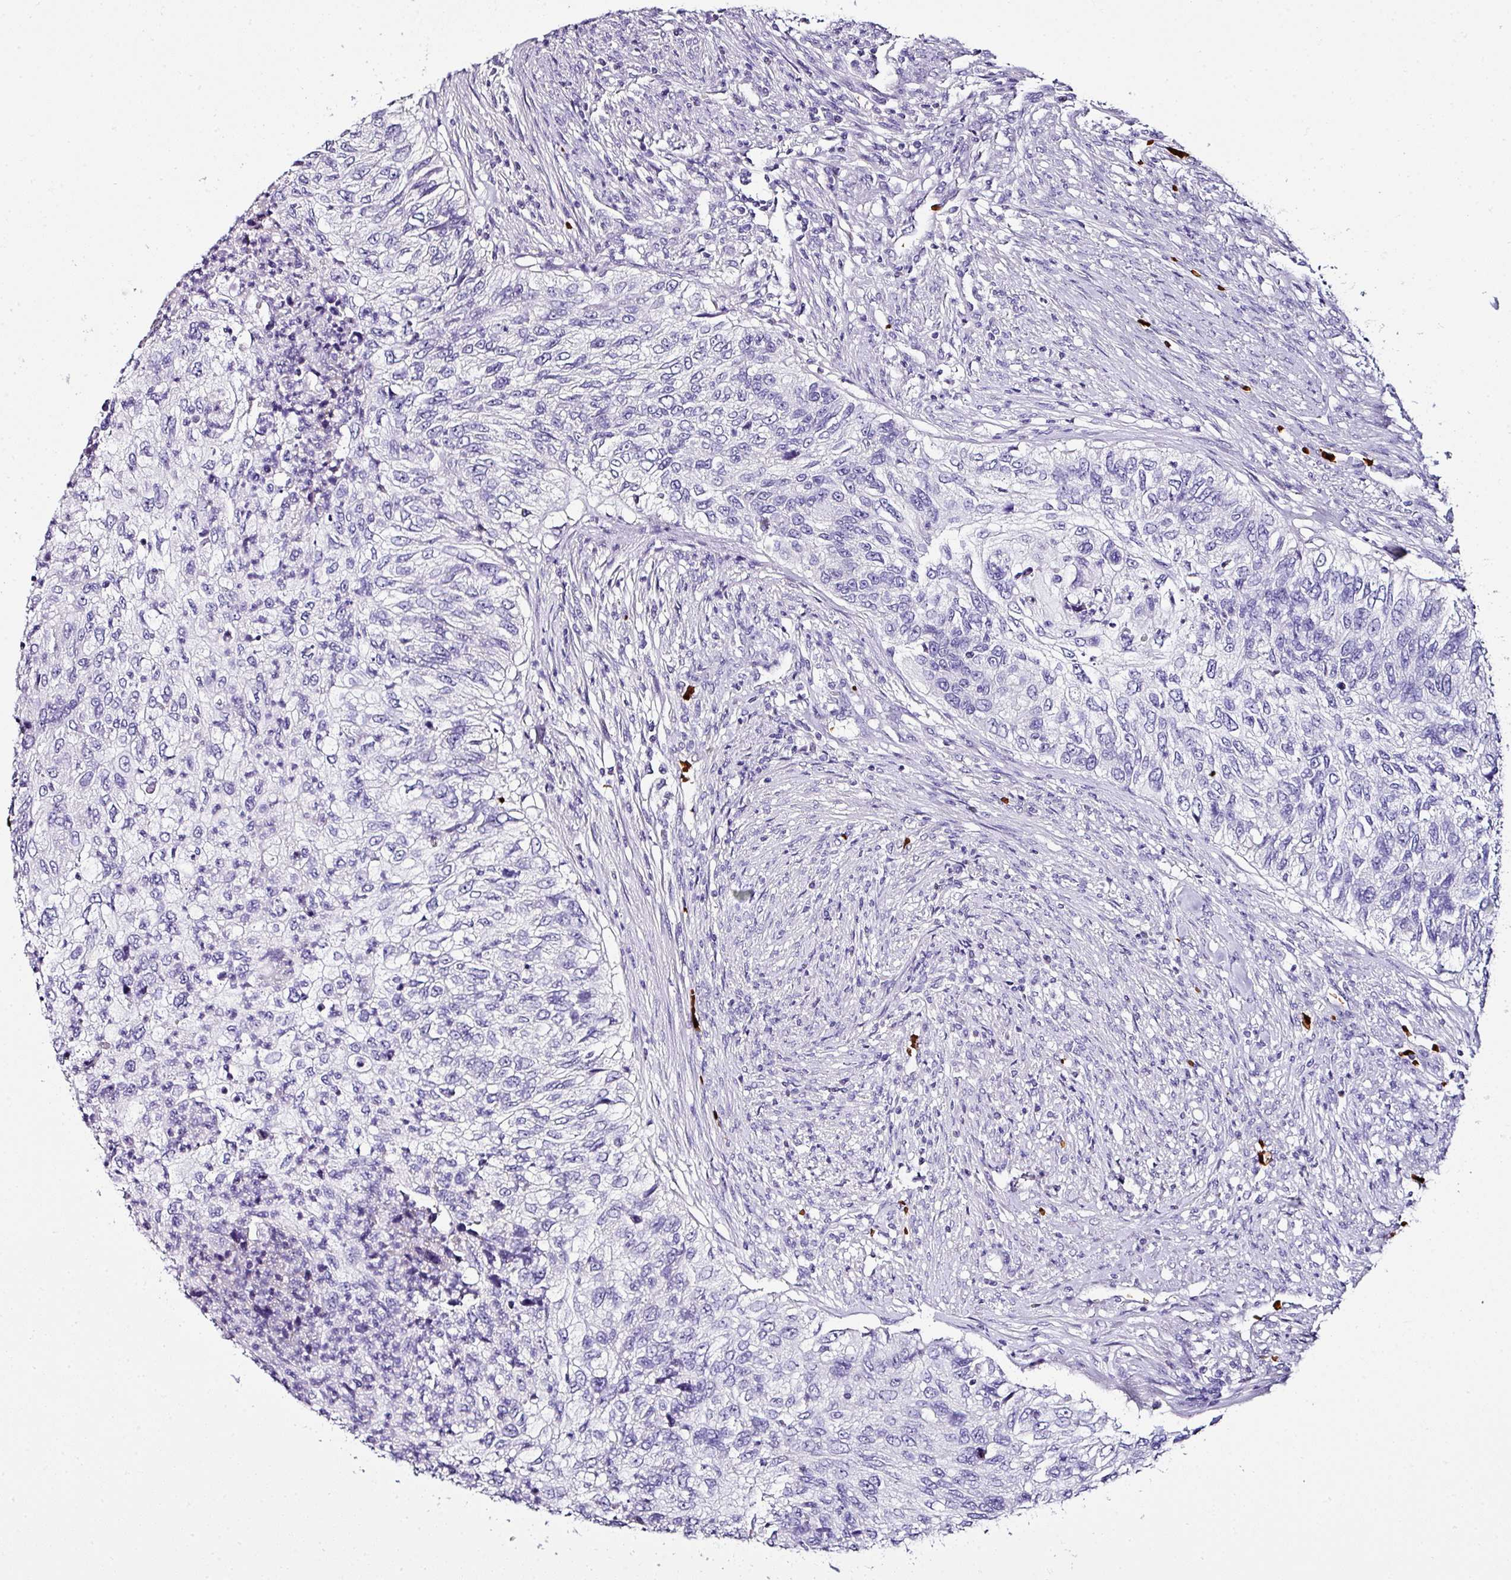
{"staining": {"intensity": "negative", "quantity": "none", "location": "none"}, "tissue": "urothelial cancer", "cell_type": "Tumor cells", "image_type": "cancer", "snomed": [{"axis": "morphology", "description": "Urothelial carcinoma, High grade"}, {"axis": "topography", "description": "Urinary bladder"}], "caption": "An IHC photomicrograph of high-grade urothelial carcinoma is shown. There is no staining in tumor cells of high-grade urothelial carcinoma. The staining was performed using DAB (3,3'-diaminobenzidine) to visualize the protein expression in brown, while the nuclei were stained in blue with hematoxylin (Magnification: 20x).", "gene": "NAPSA", "patient": {"sex": "female", "age": 60}}